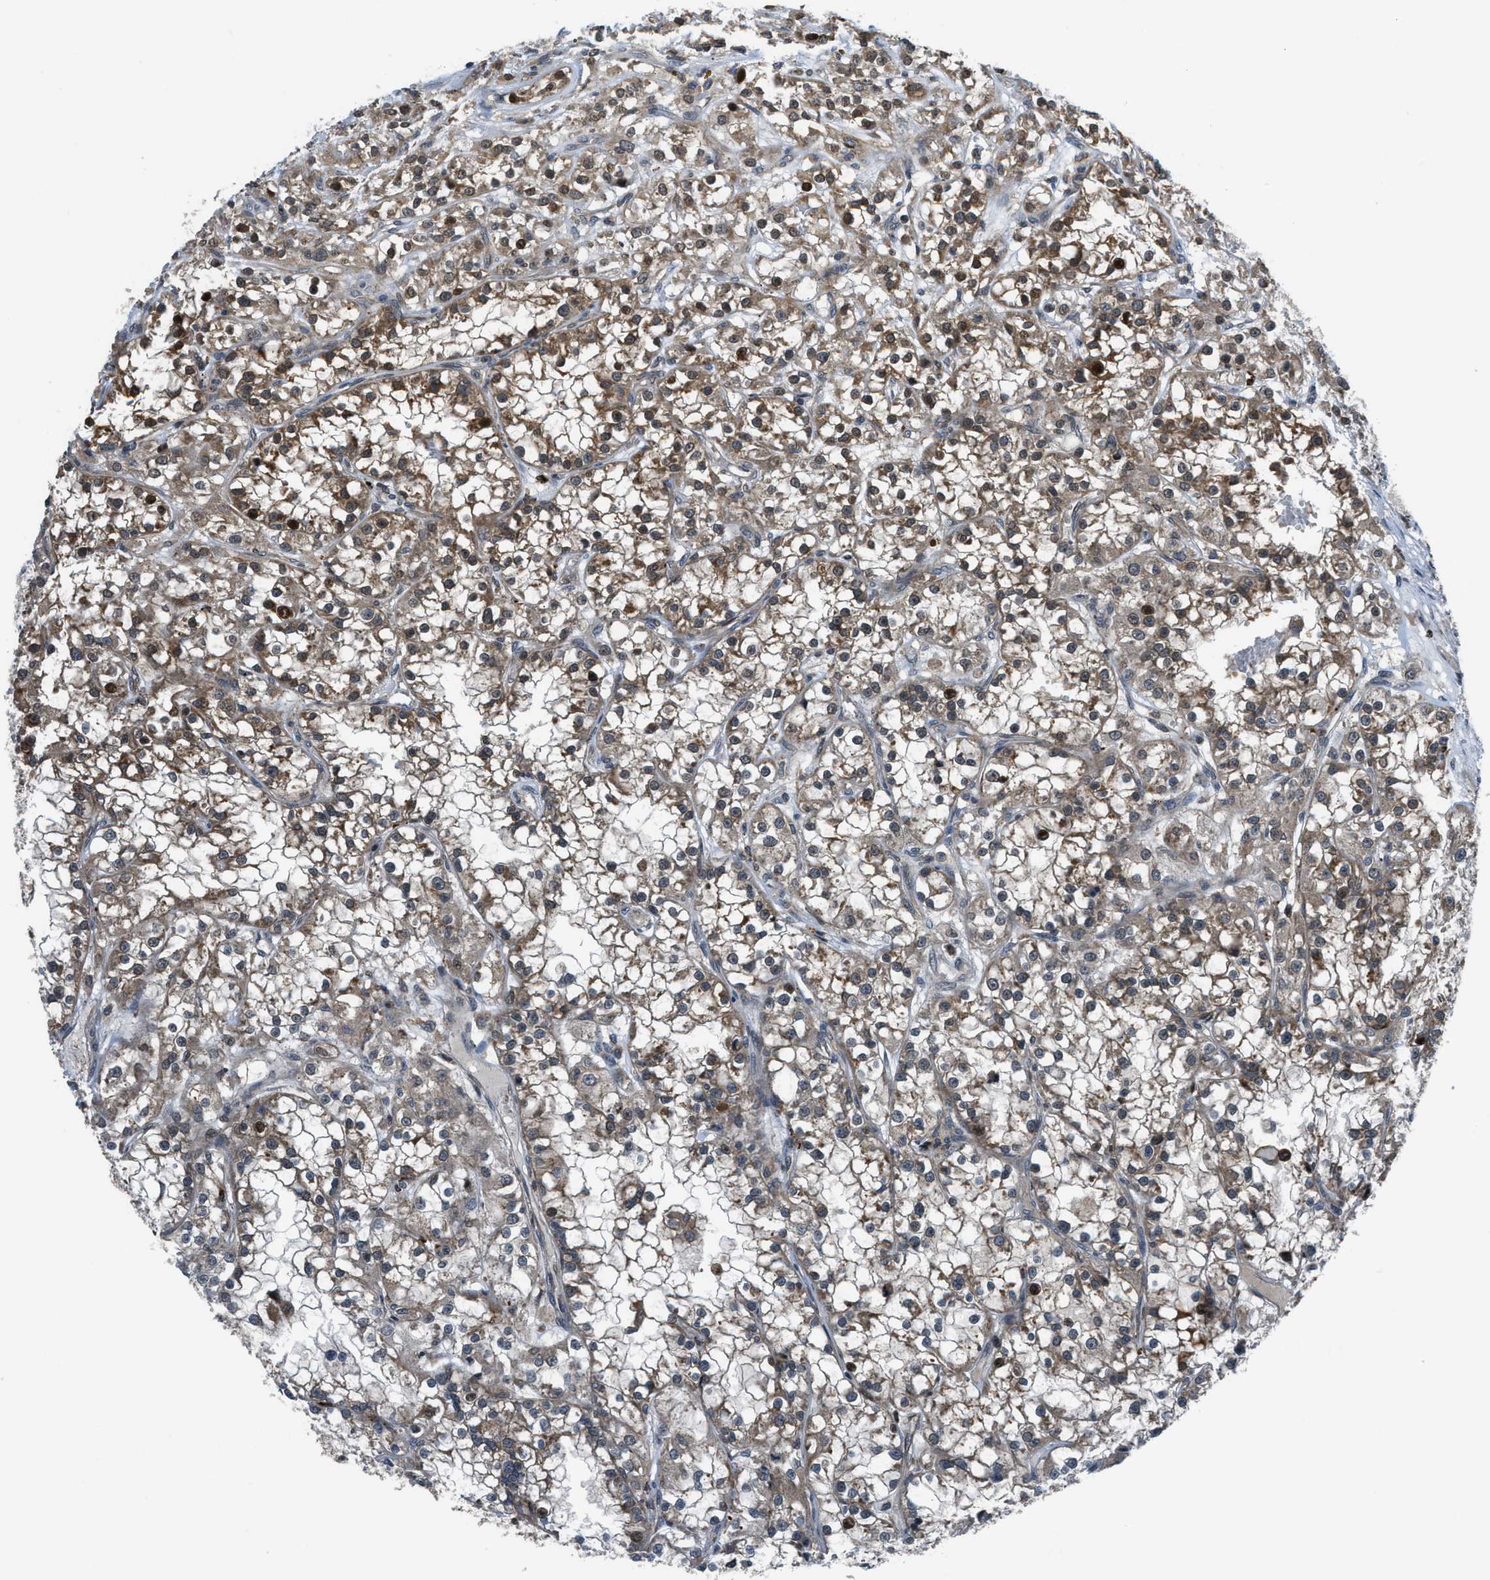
{"staining": {"intensity": "moderate", "quantity": ">75%", "location": "cytoplasmic/membranous,nuclear"}, "tissue": "renal cancer", "cell_type": "Tumor cells", "image_type": "cancer", "snomed": [{"axis": "morphology", "description": "Adenocarcinoma, NOS"}, {"axis": "topography", "description": "Kidney"}], "caption": "Immunohistochemical staining of renal cancer displays medium levels of moderate cytoplasmic/membranous and nuclear protein positivity in about >75% of tumor cells. (DAB IHC, brown staining for protein, blue staining for nuclei).", "gene": "CTBS", "patient": {"sex": "female", "age": 52}}